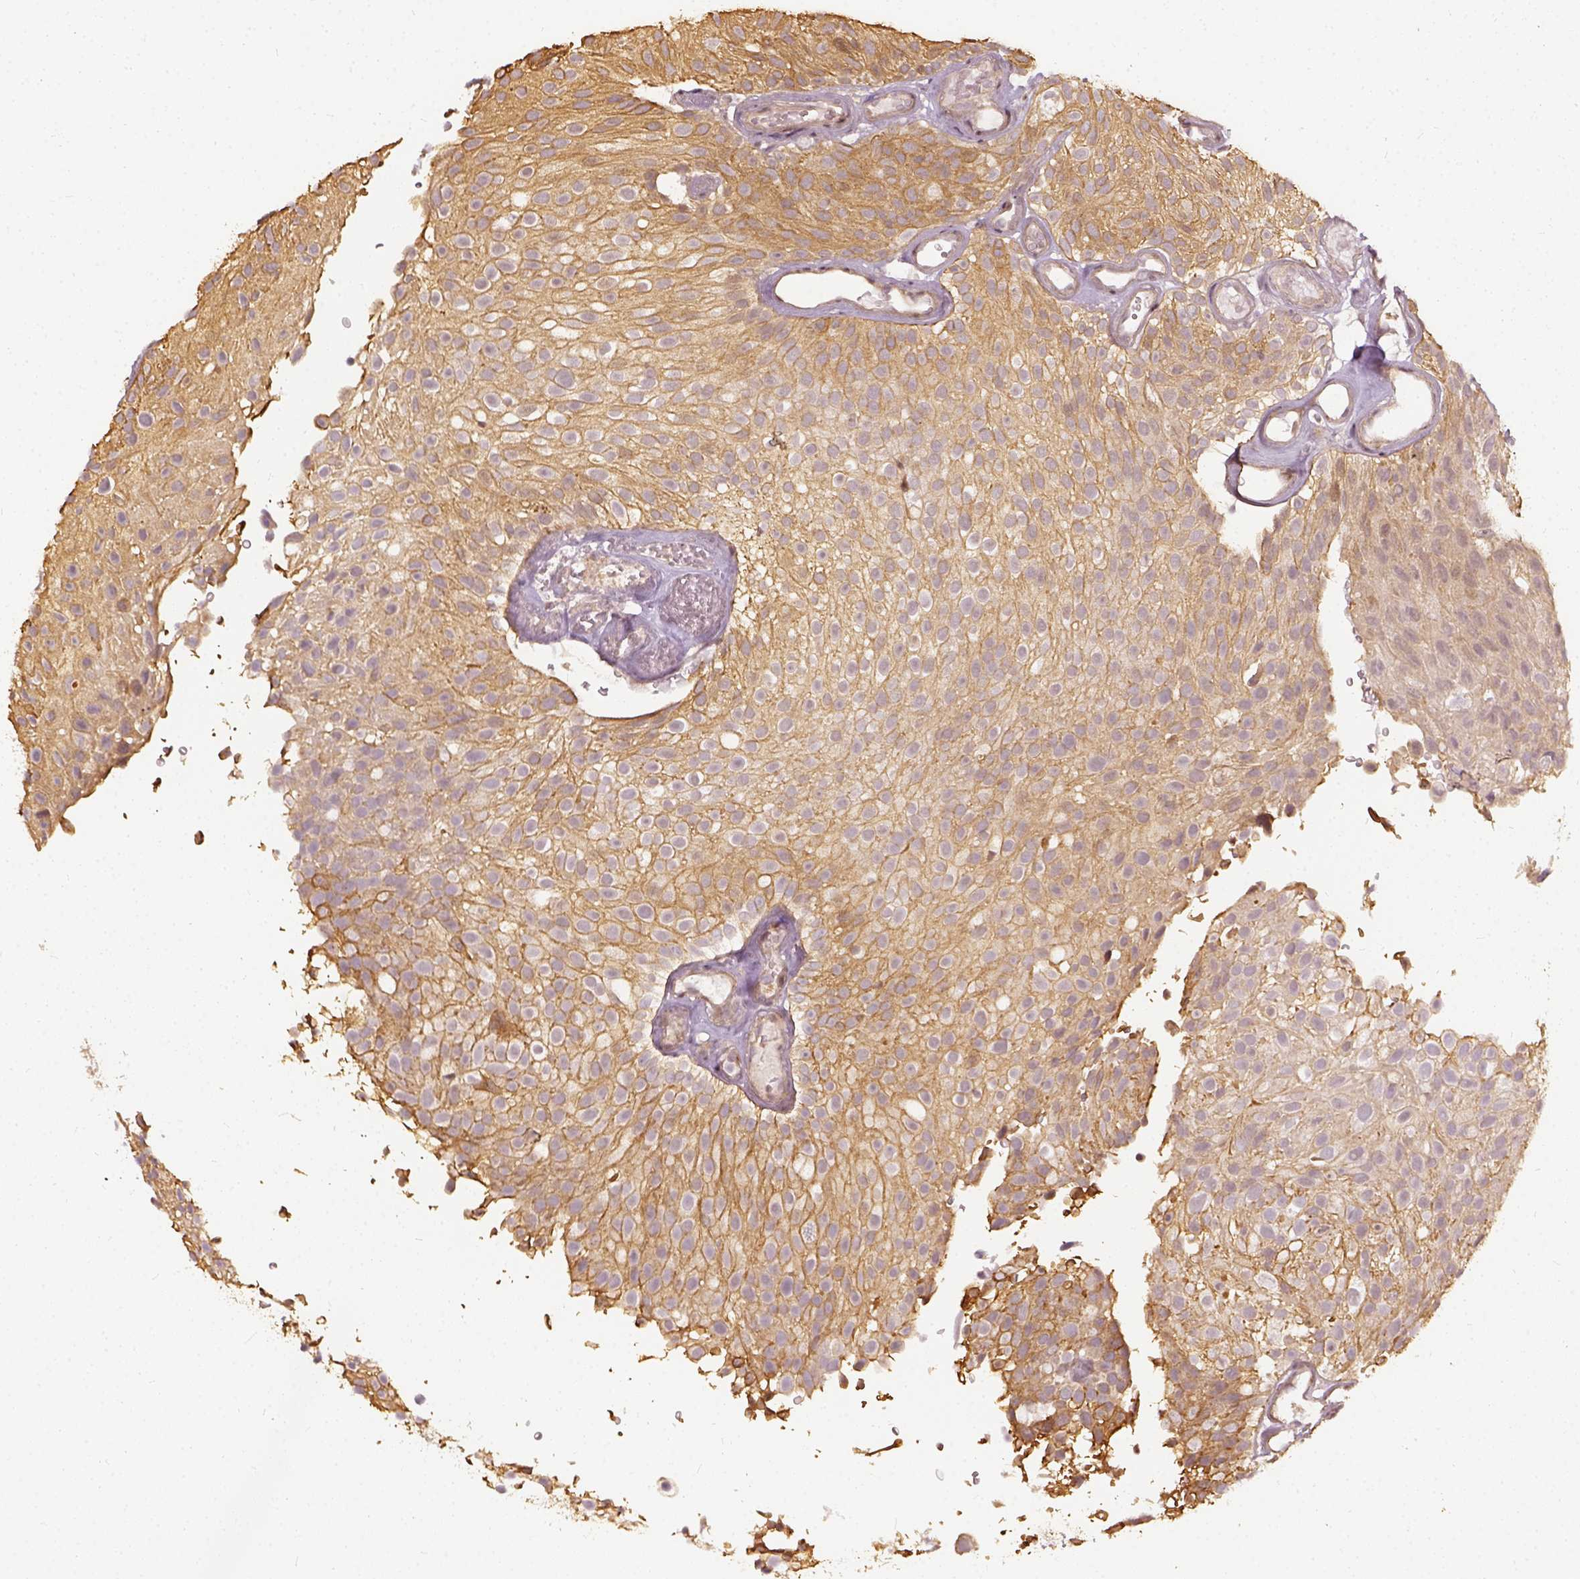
{"staining": {"intensity": "moderate", "quantity": ">75%", "location": "cytoplasmic/membranous"}, "tissue": "urothelial cancer", "cell_type": "Tumor cells", "image_type": "cancer", "snomed": [{"axis": "morphology", "description": "Urothelial carcinoma, Low grade"}, {"axis": "topography", "description": "Urinary bladder"}], "caption": "A high-resolution photomicrograph shows immunohistochemistry staining of low-grade urothelial carcinoma, which displays moderate cytoplasmic/membranous staining in about >75% of tumor cells.", "gene": "VEGFA", "patient": {"sex": "male", "age": 78}}